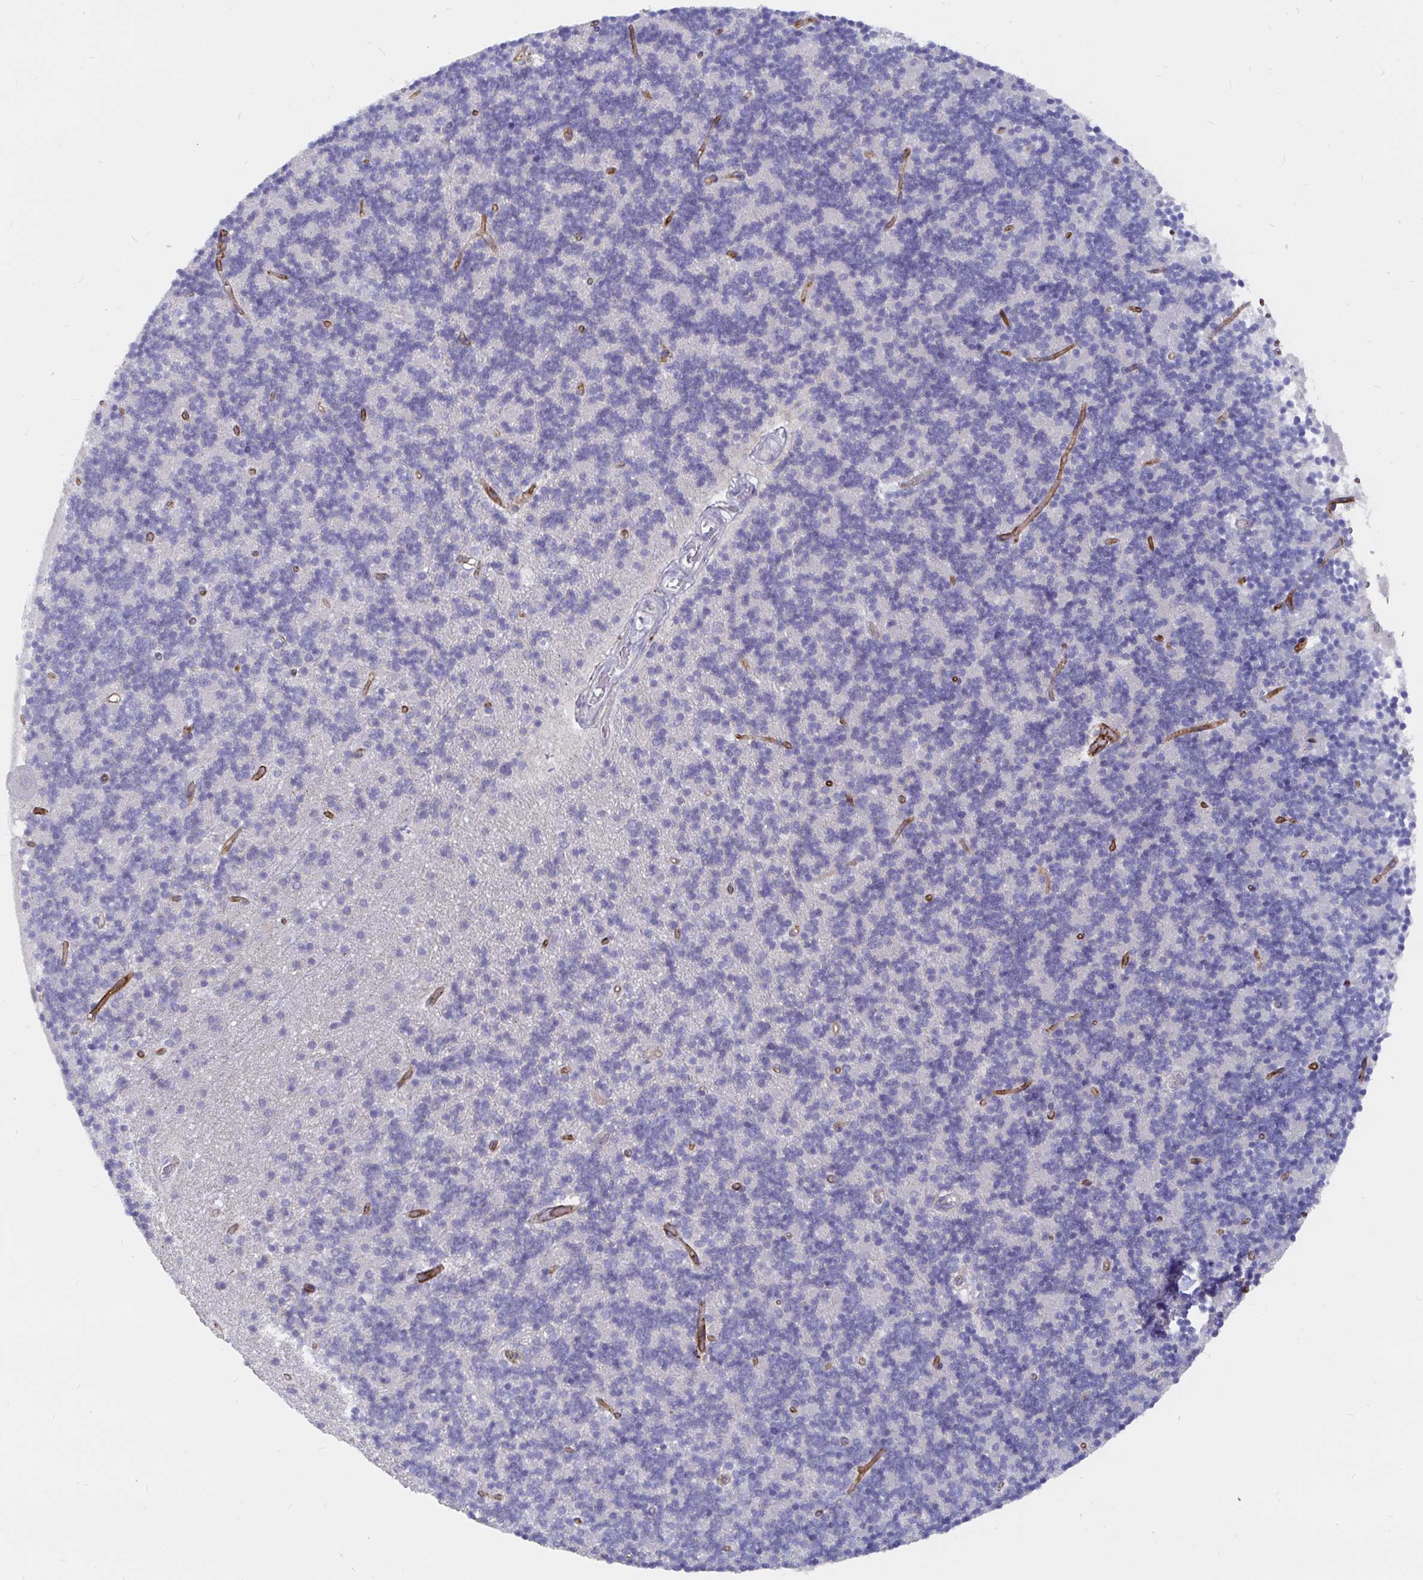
{"staining": {"intensity": "negative", "quantity": "none", "location": "none"}, "tissue": "cerebellum", "cell_type": "Cells in granular layer", "image_type": "normal", "snomed": [{"axis": "morphology", "description": "Normal tissue, NOS"}, {"axis": "topography", "description": "Cerebellum"}], "caption": "A photomicrograph of cerebellum stained for a protein demonstrates no brown staining in cells in granular layer. Brightfield microscopy of immunohistochemistry (IHC) stained with DAB (3,3'-diaminobenzidine) (brown) and hematoxylin (blue), captured at high magnification.", "gene": "KCTD19", "patient": {"sex": "male", "age": 54}}